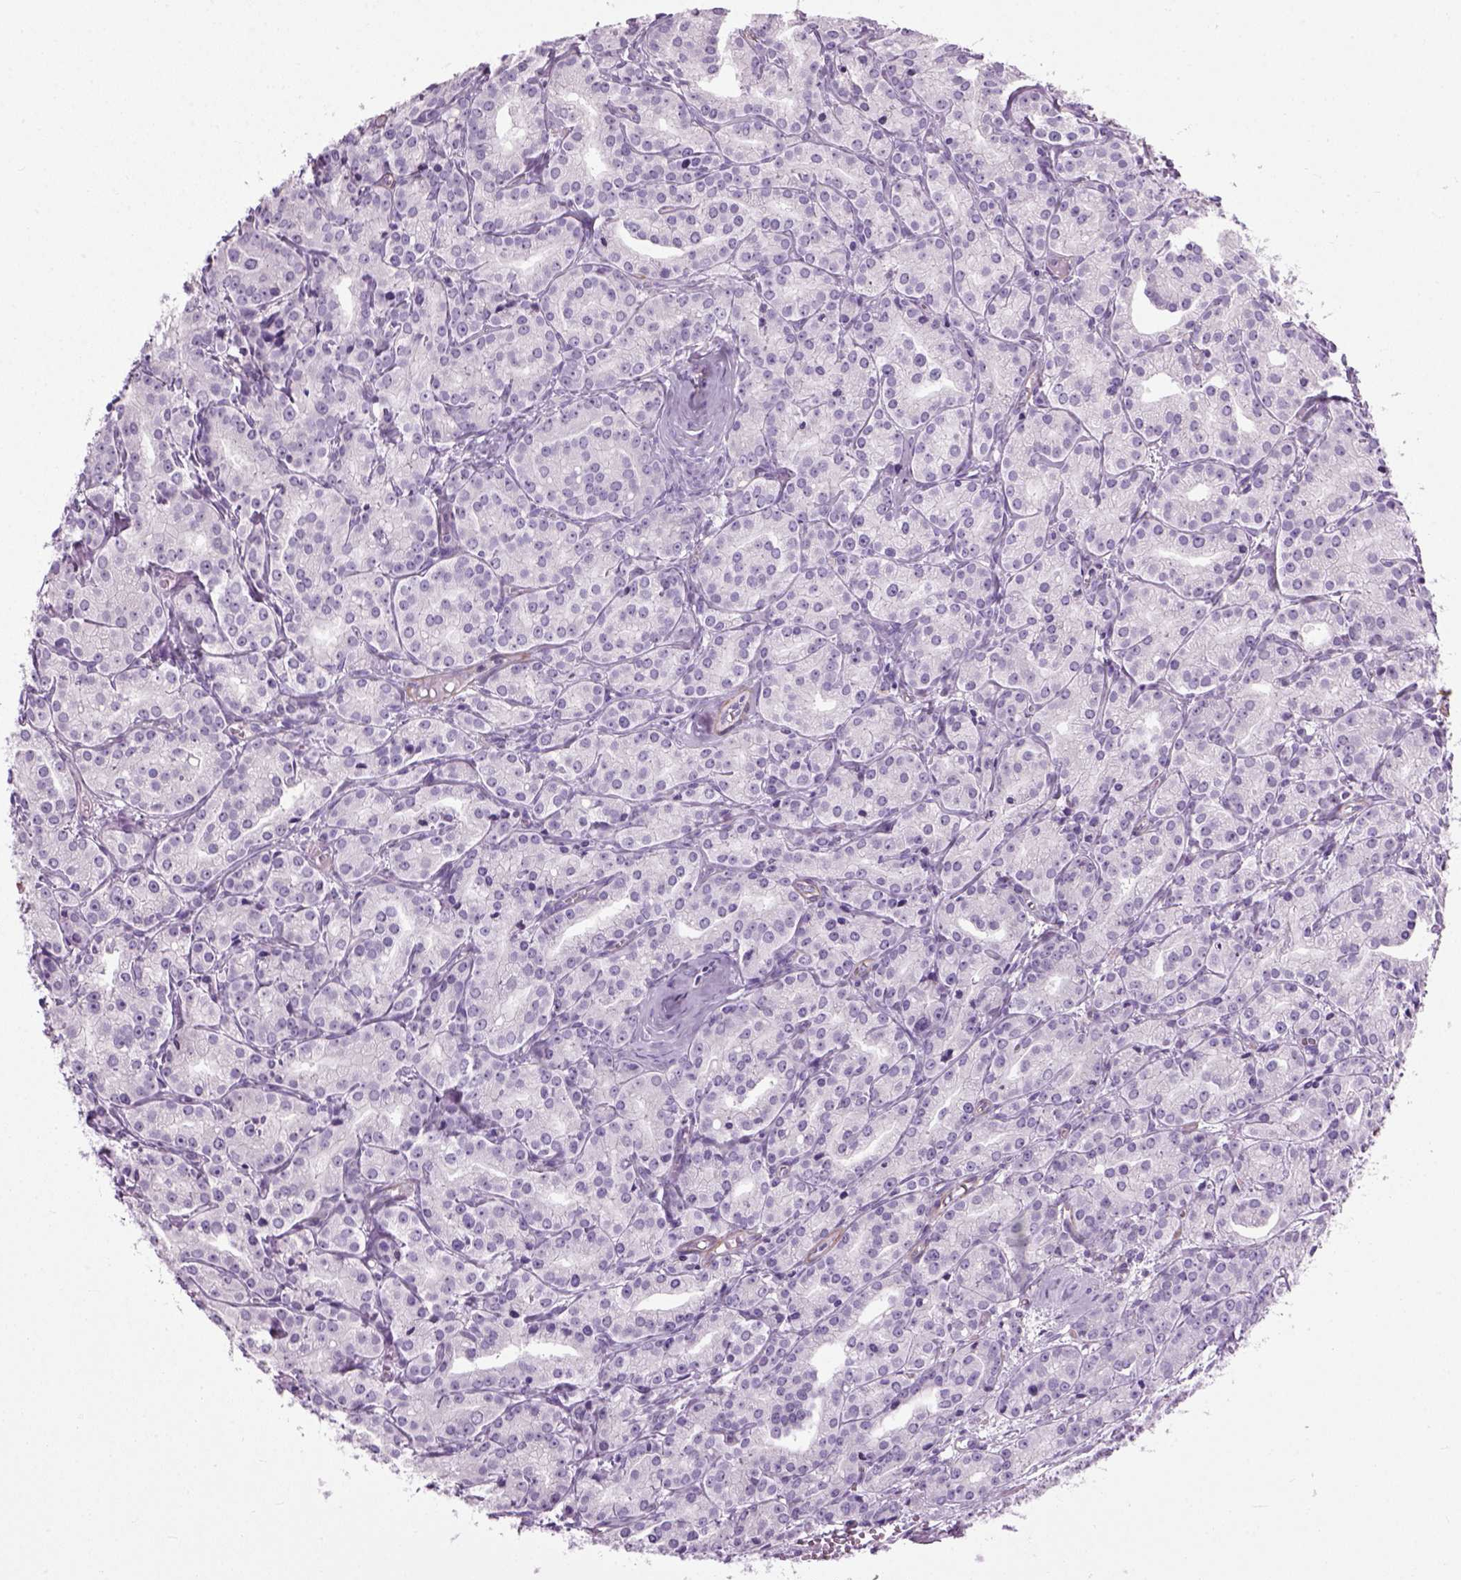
{"staining": {"intensity": "negative", "quantity": "none", "location": "none"}, "tissue": "prostate cancer", "cell_type": "Tumor cells", "image_type": "cancer", "snomed": [{"axis": "morphology", "description": "Adenocarcinoma, Medium grade"}, {"axis": "topography", "description": "Prostate"}], "caption": "High magnification brightfield microscopy of prostate medium-grade adenocarcinoma stained with DAB (3,3'-diaminobenzidine) (brown) and counterstained with hematoxylin (blue): tumor cells show no significant expression. (DAB immunohistochemistry (IHC) with hematoxylin counter stain).", "gene": "FAM161A", "patient": {"sex": "male", "age": 74}}